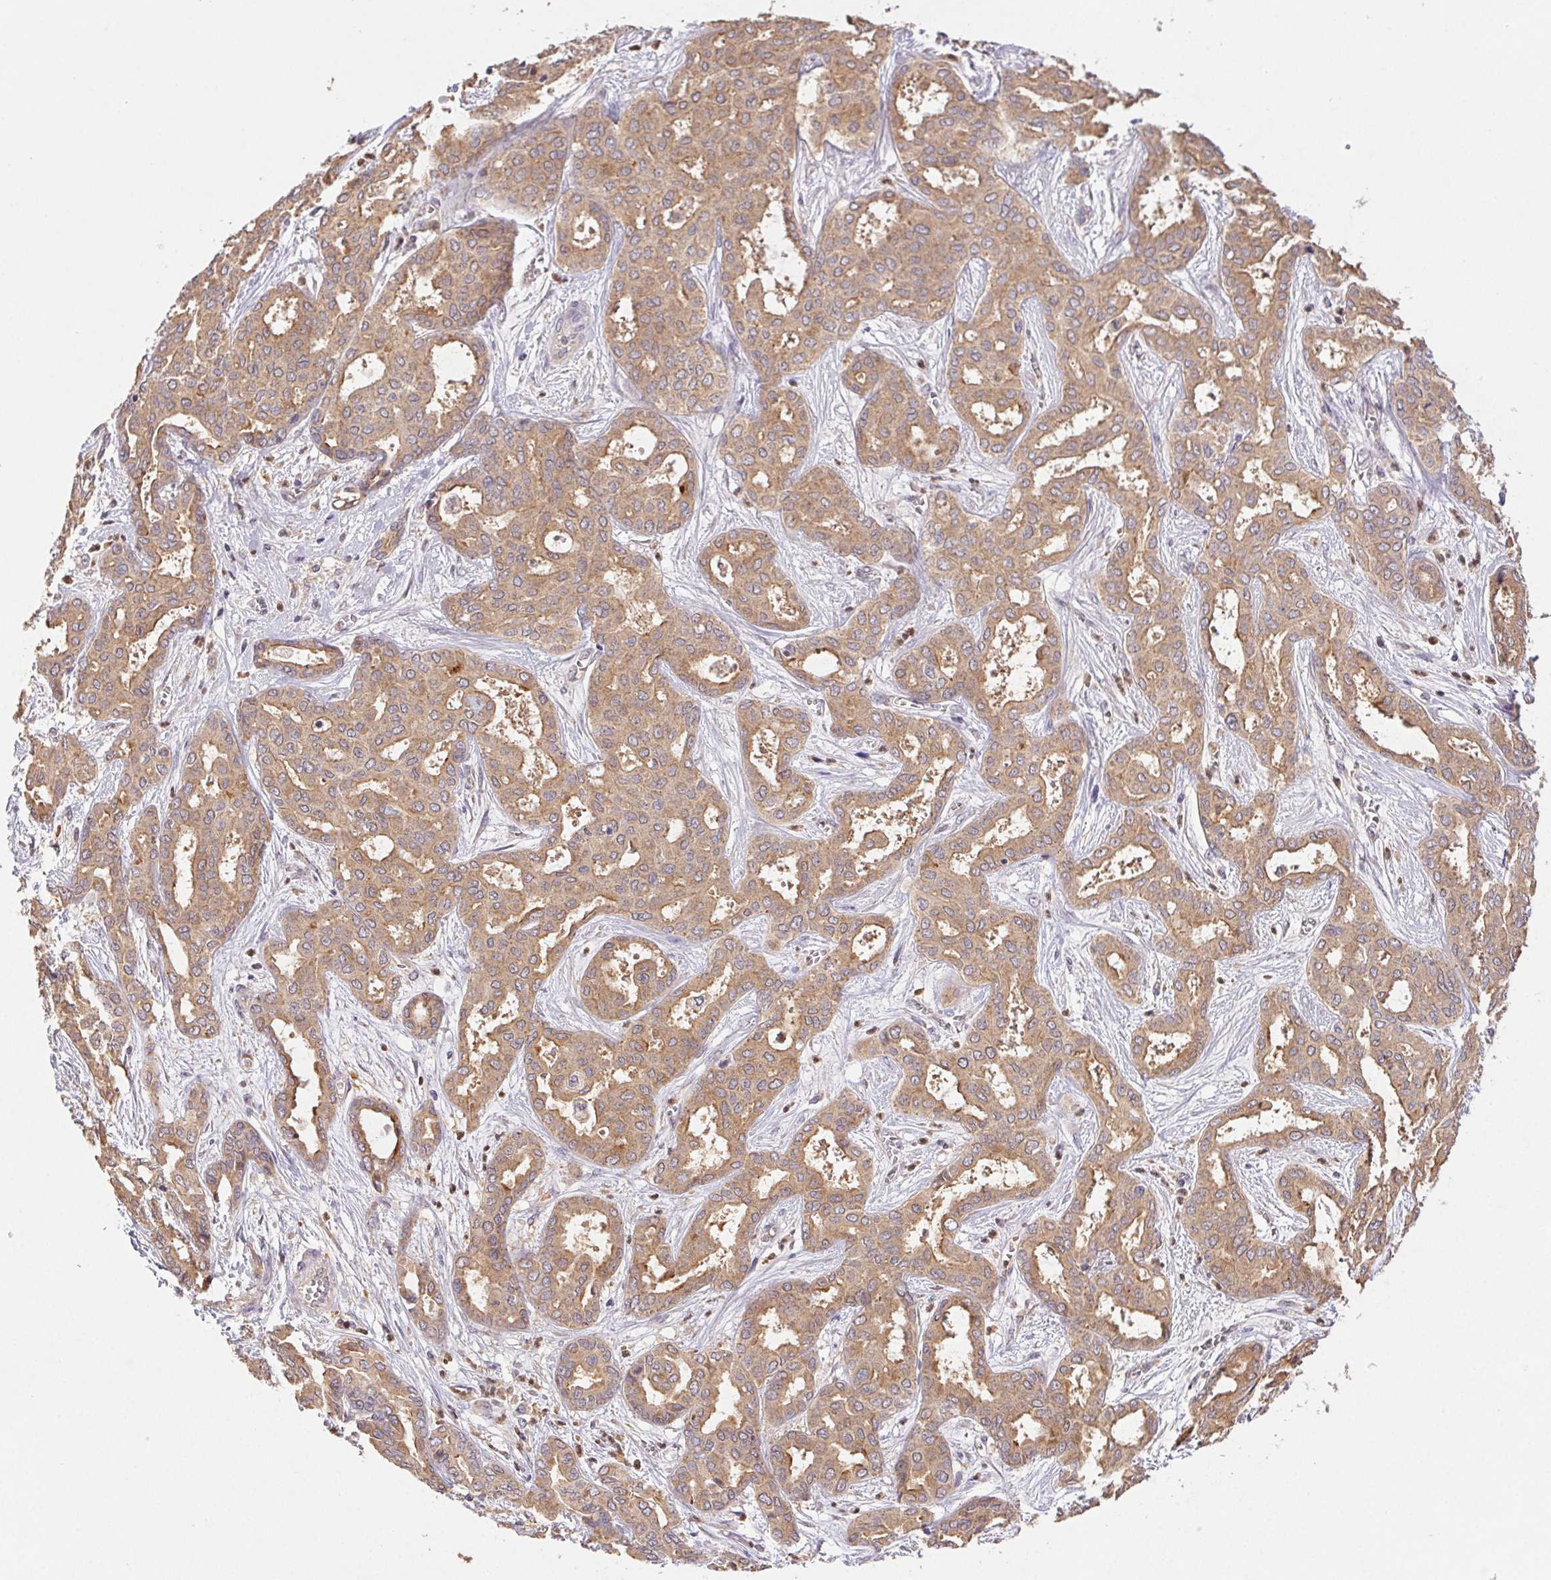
{"staining": {"intensity": "moderate", "quantity": ">75%", "location": "cytoplasmic/membranous"}, "tissue": "liver cancer", "cell_type": "Tumor cells", "image_type": "cancer", "snomed": [{"axis": "morphology", "description": "Cholangiocarcinoma"}, {"axis": "topography", "description": "Liver"}], "caption": "The photomicrograph displays immunohistochemical staining of cholangiocarcinoma (liver). There is moderate cytoplasmic/membranous staining is identified in about >75% of tumor cells.", "gene": "RAB11A", "patient": {"sex": "female", "age": 64}}